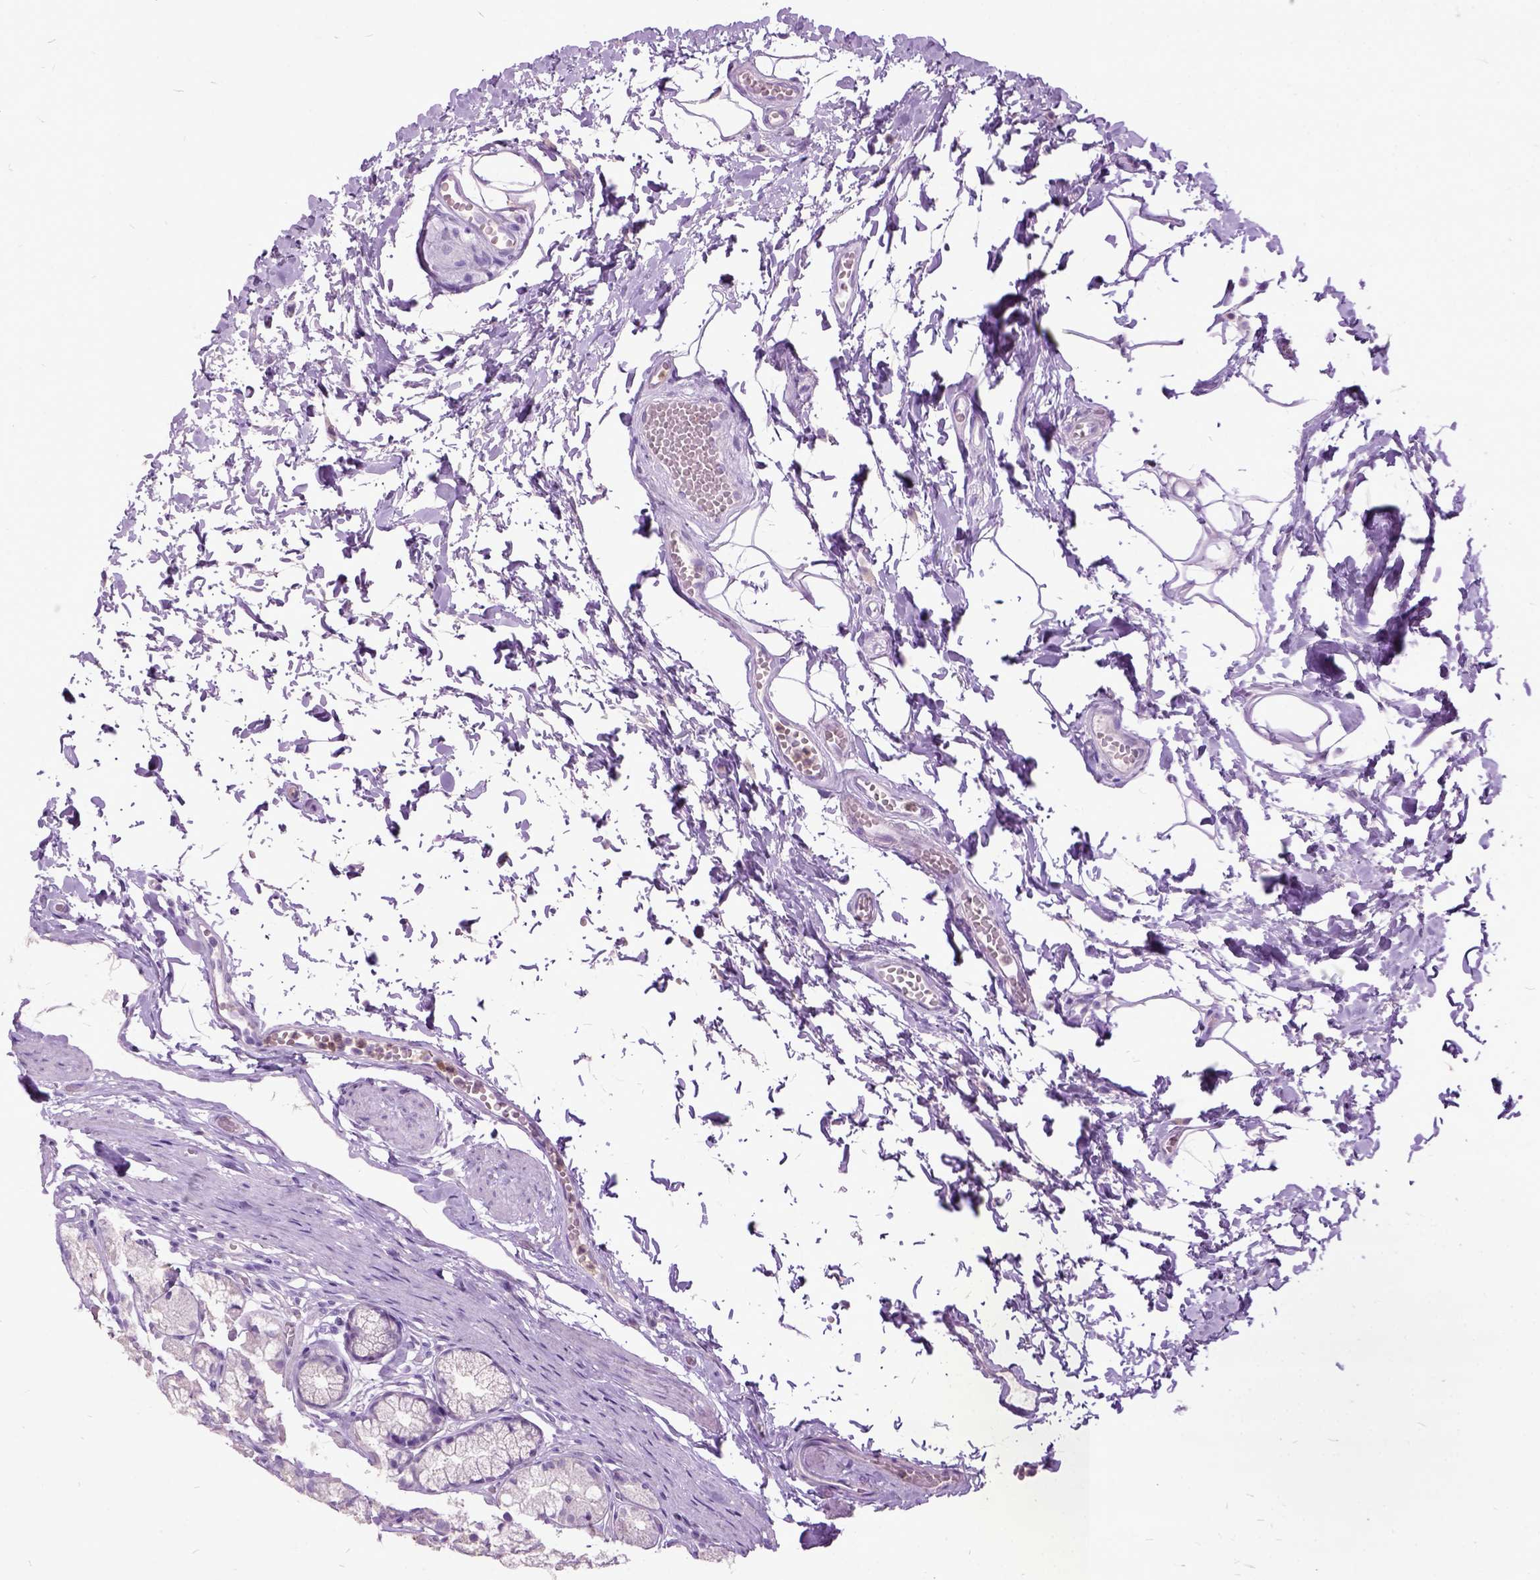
{"staining": {"intensity": "negative", "quantity": "none", "location": "none"}, "tissue": "stomach", "cell_type": "Glandular cells", "image_type": "normal", "snomed": [{"axis": "morphology", "description": "Normal tissue, NOS"}, {"axis": "topography", "description": "Stomach"}], "caption": "This is an immunohistochemistry micrograph of benign stomach. There is no expression in glandular cells.", "gene": "MME", "patient": {"sex": "male", "age": 70}}